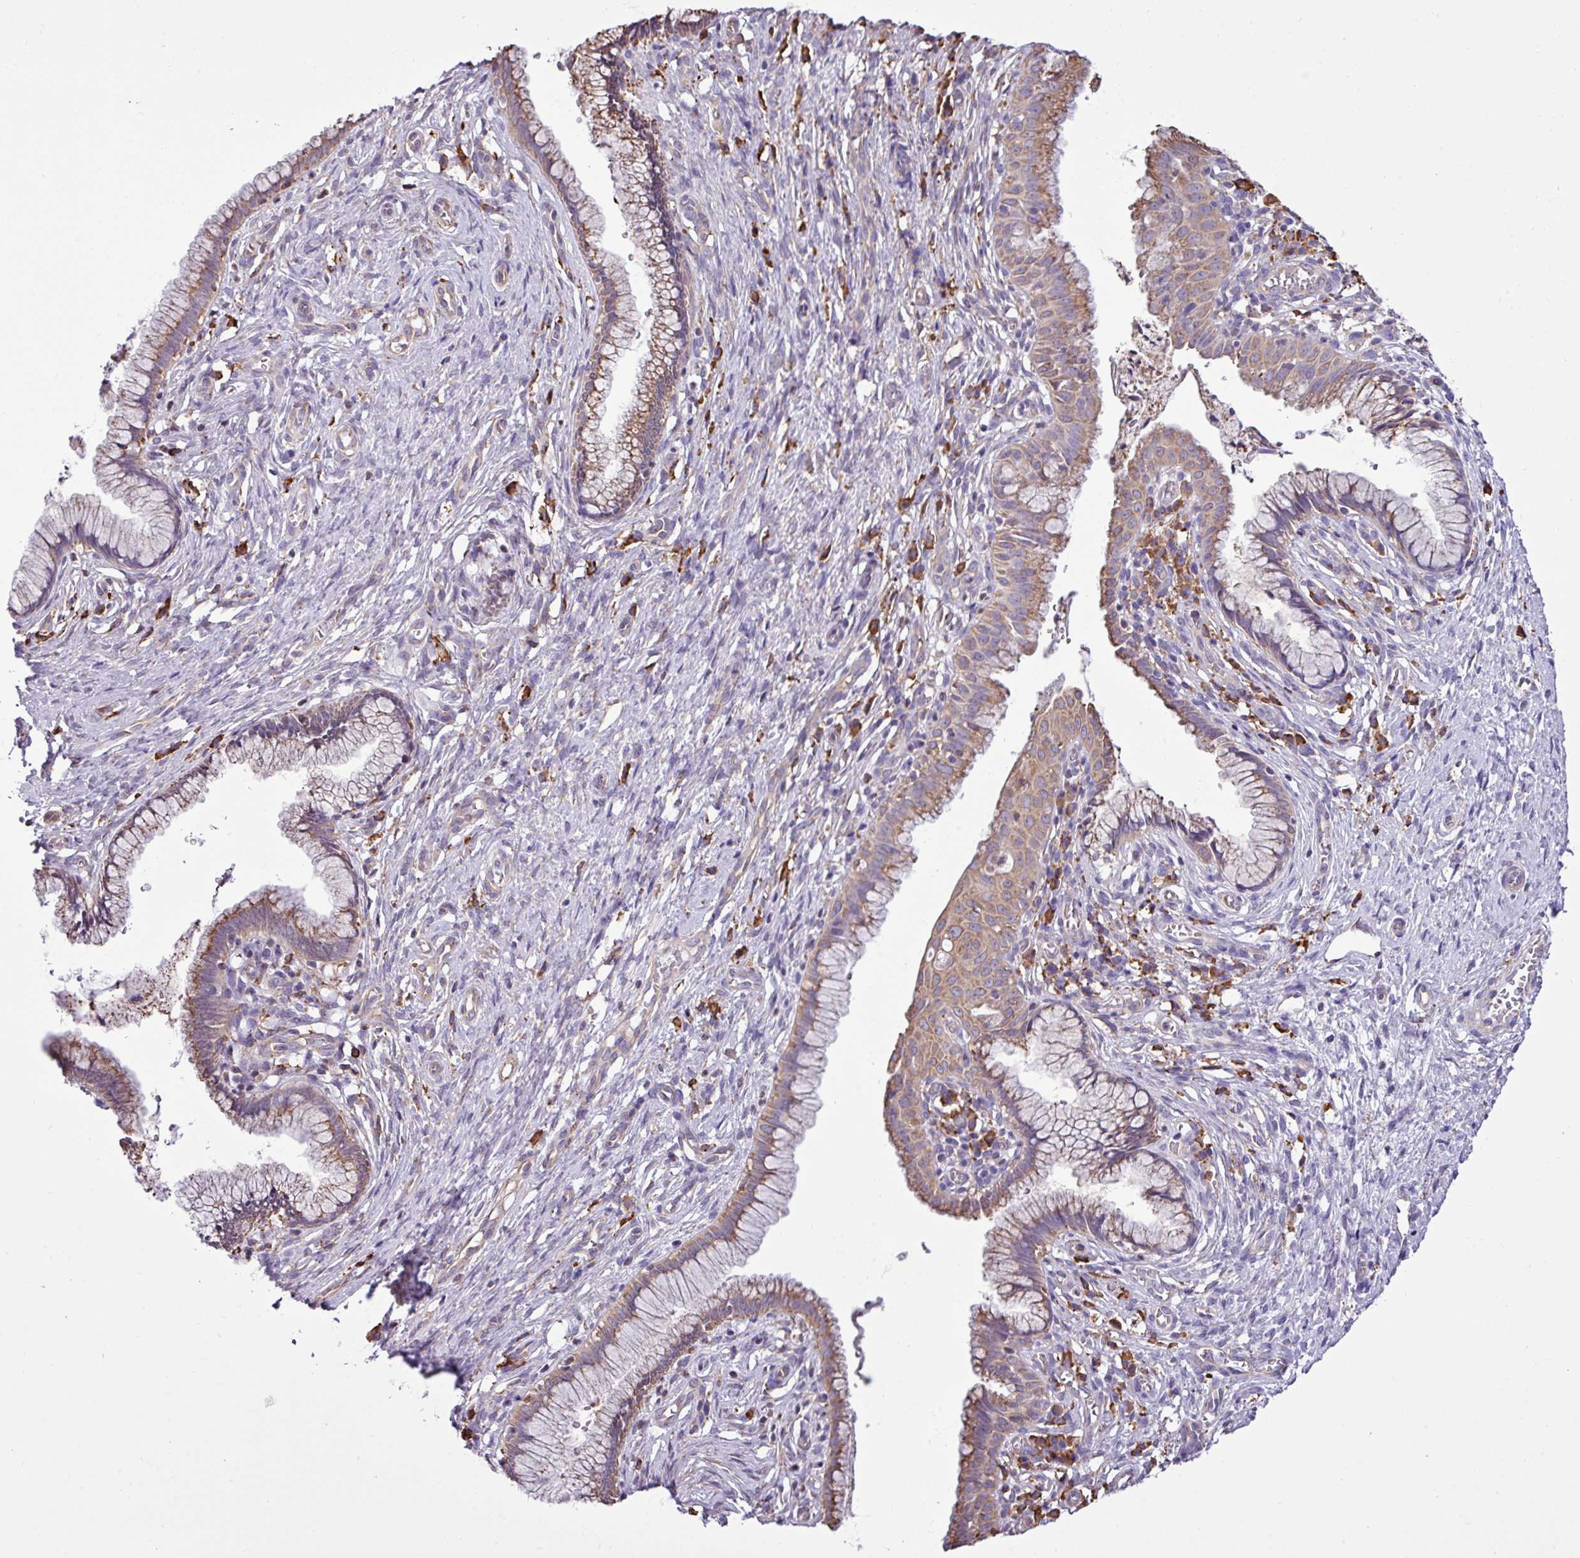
{"staining": {"intensity": "moderate", "quantity": ">75%", "location": "cytoplasmic/membranous"}, "tissue": "cervix", "cell_type": "Glandular cells", "image_type": "normal", "snomed": [{"axis": "morphology", "description": "Normal tissue, NOS"}, {"axis": "topography", "description": "Cervix"}], "caption": "Immunohistochemistry (IHC) micrograph of unremarkable human cervix stained for a protein (brown), which displays medium levels of moderate cytoplasmic/membranous expression in about >75% of glandular cells.", "gene": "ZSCAN5A", "patient": {"sex": "female", "age": 36}}